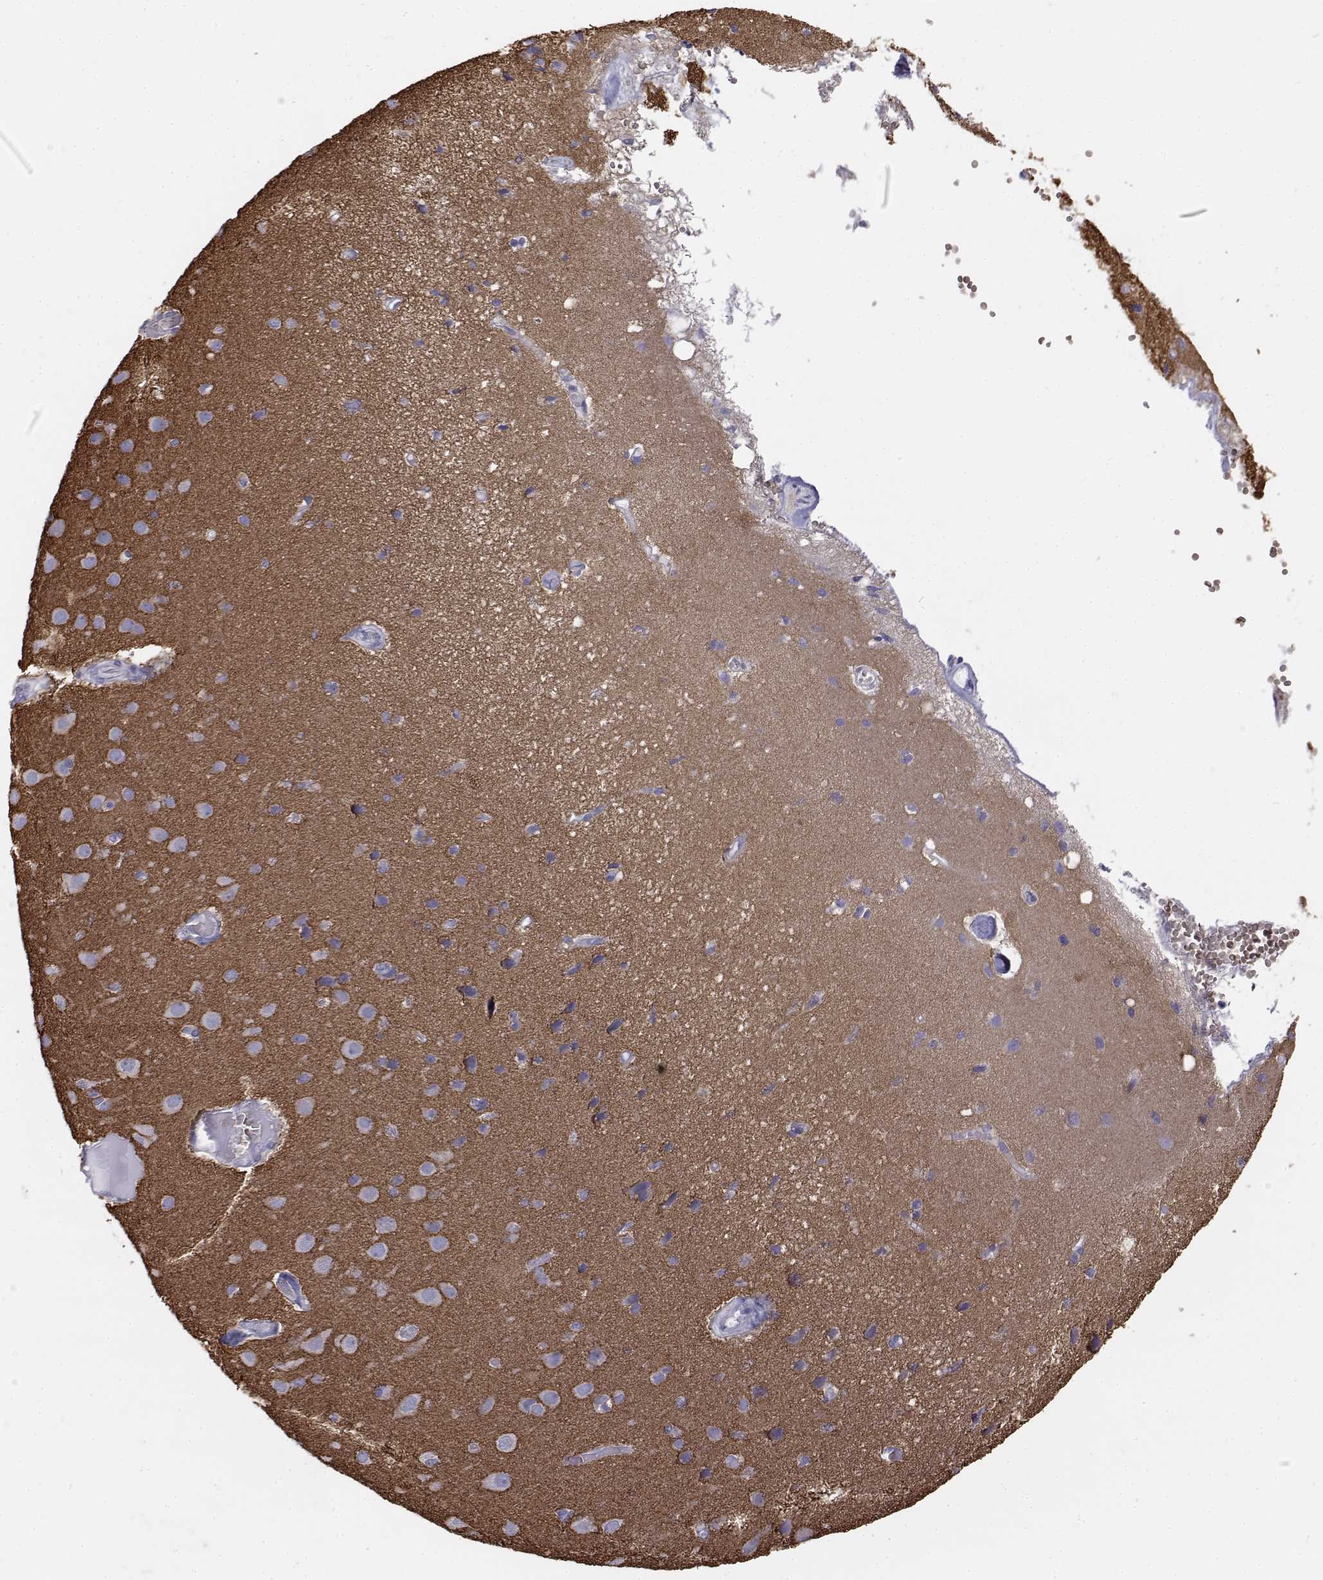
{"staining": {"intensity": "negative", "quantity": "none", "location": "none"}, "tissue": "cerebral cortex", "cell_type": "Endothelial cells", "image_type": "normal", "snomed": [{"axis": "morphology", "description": "Normal tissue, NOS"}, {"axis": "morphology", "description": "Glioma, malignant, High grade"}, {"axis": "topography", "description": "Cerebral cortex"}], "caption": "This photomicrograph is of benign cerebral cortex stained with immunohistochemistry (IHC) to label a protein in brown with the nuclei are counter-stained blue. There is no positivity in endothelial cells.", "gene": "CADM1", "patient": {"sex": "male", "age": 71}}